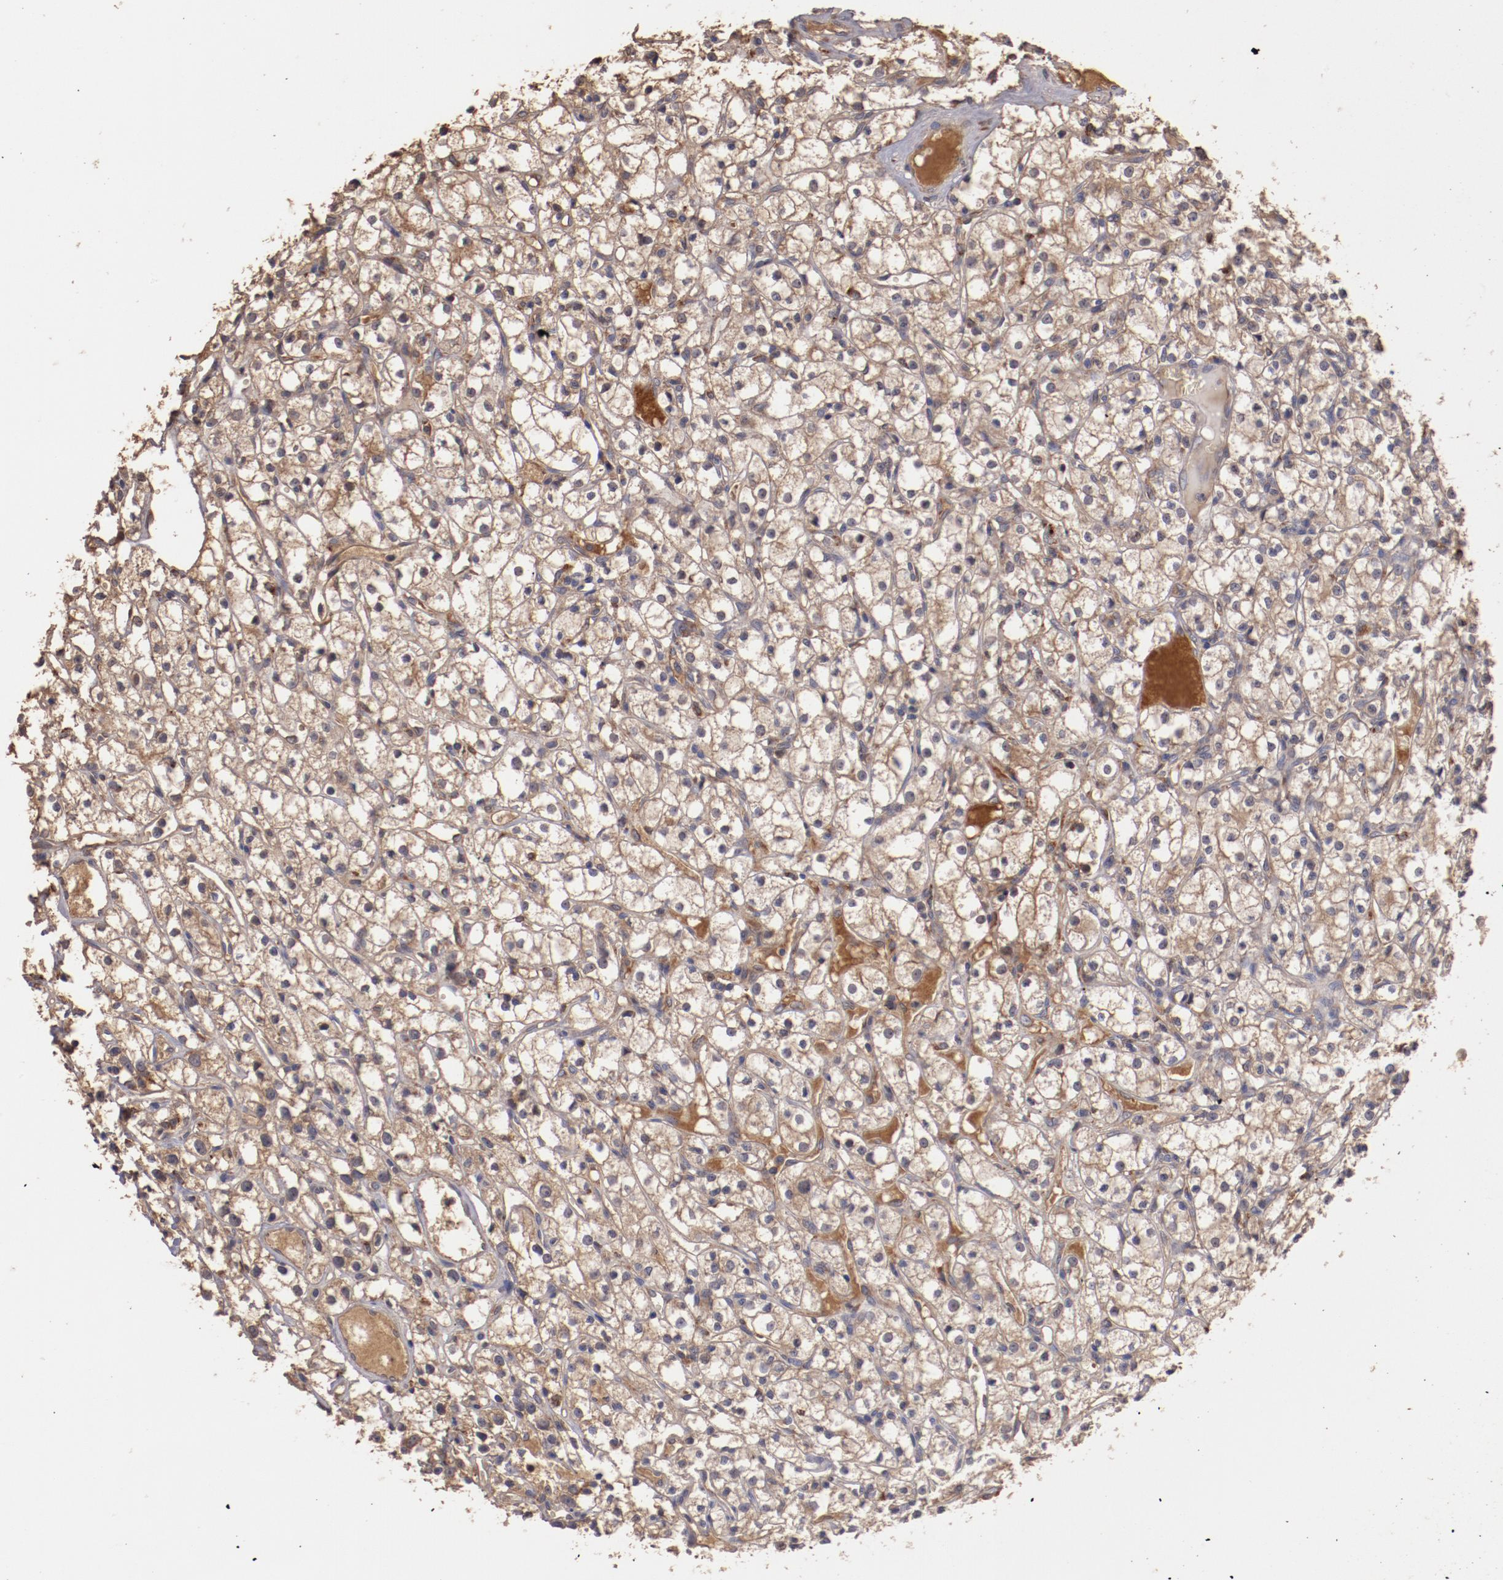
{"staining": {"intensity": "moderate", "quantity": ">75%", "location": "cytoplasmic/membranous"}, "tissue": "renal cancer", "cell_type": "Tumor cells", "image_type": "cancer", "snomed": [{"axis": "morphology", "description": "Adenocarcinoma, NOS"}, {"axis": "topography", "description": "Kidney"}], "caption": "Renal cancer (adenocarcinoma) stained for a protein shows moderate cytoplasmic/membranous positivity in tumor cells.", "gene": "SRRD", "patient": {"sex": "male", "age": 61}}